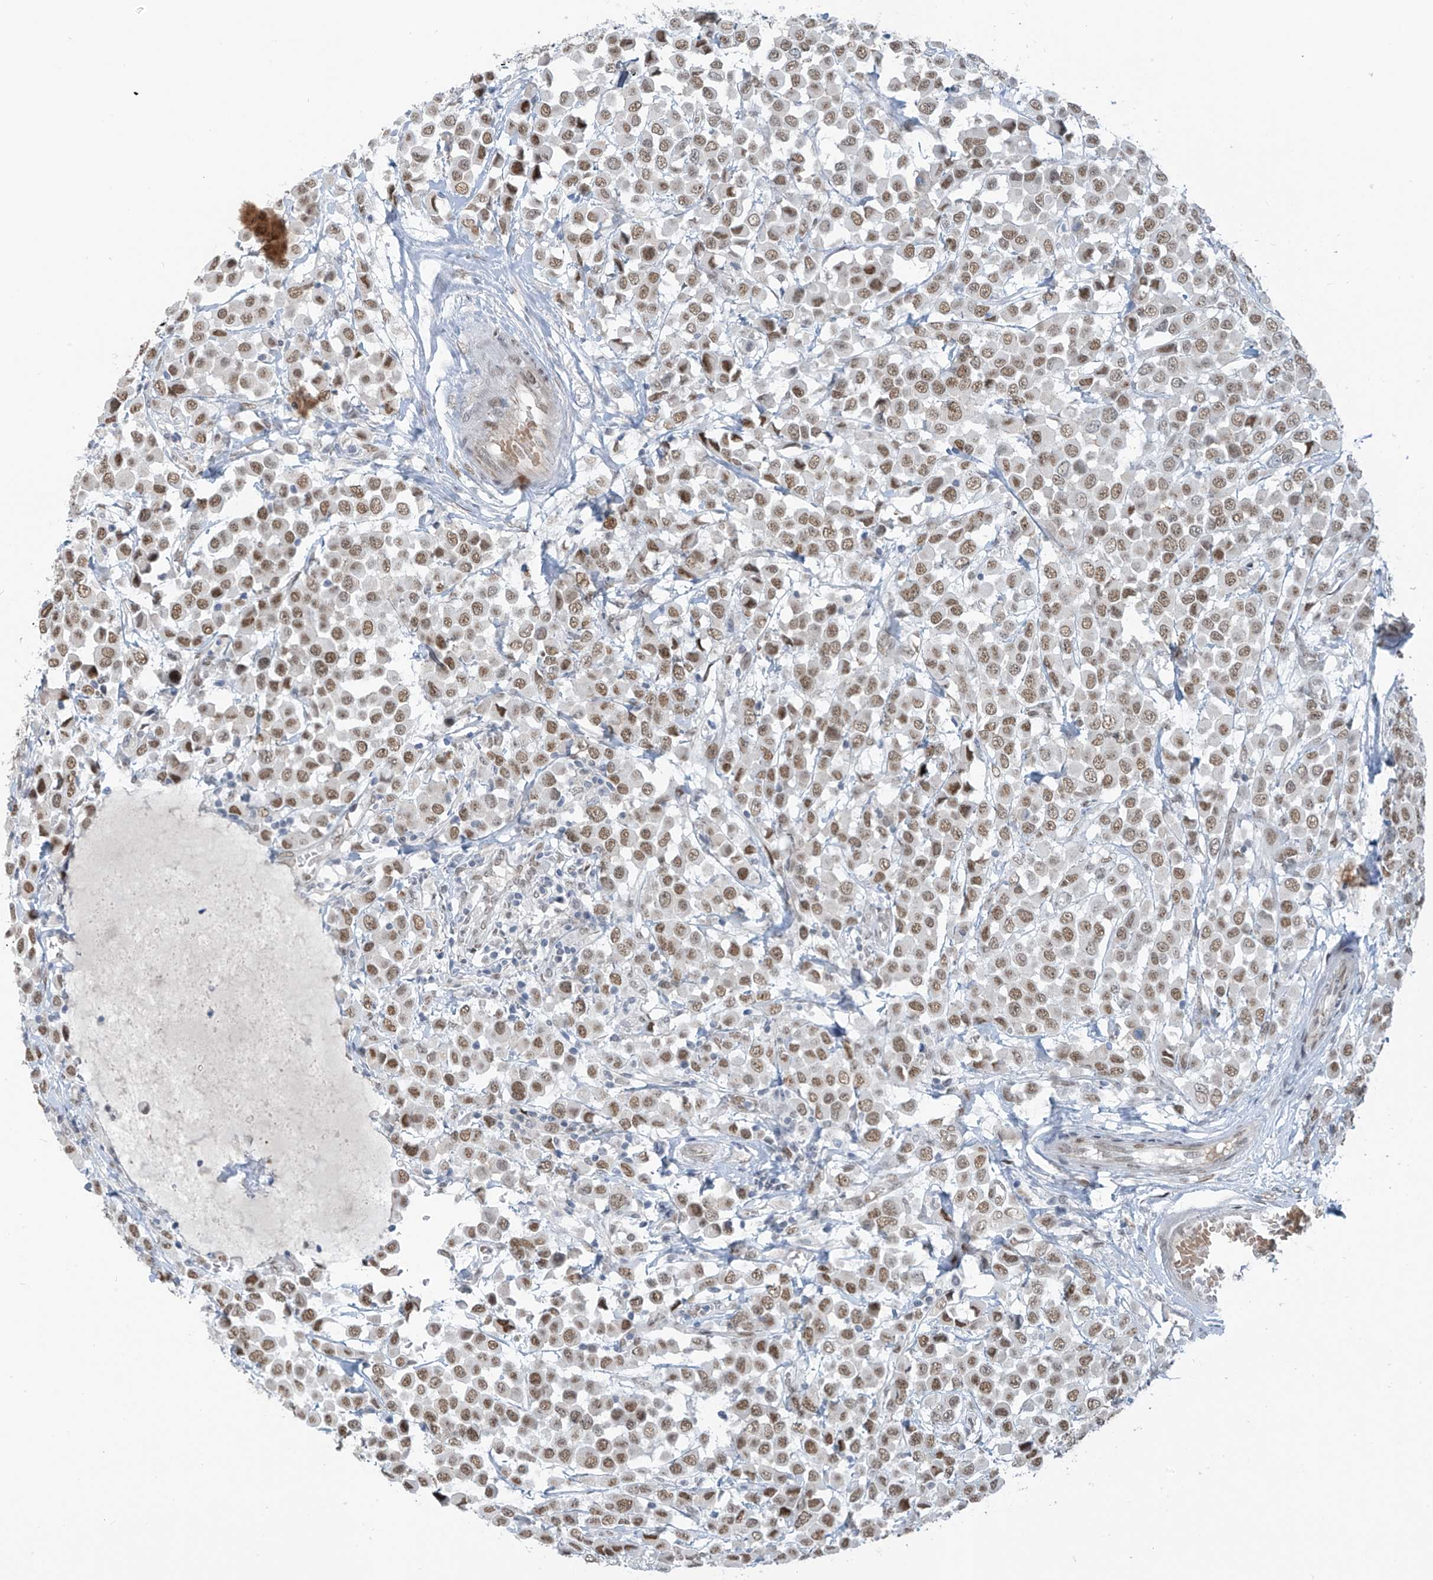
{"staining": {"intensity": "moderate", "quantity": ">75%", "location": "nuclear"}, "tissue": "breast cancer", "cell_type": "Tumor cells", "image_type": "cancer", "snomed": [{"axis": "morphology", "description": "Duct carcinoma"}, {"axis": "topography", "description": "Breast"}], "caption": "Breast invasive ductal carcinoma tissue displays moderate nuclear positivity in approximately >75% of tumor cells, visualized by immunohistochemistry.", "gene": "MCM9", "patient": {"sex": "female", "age": 61}}